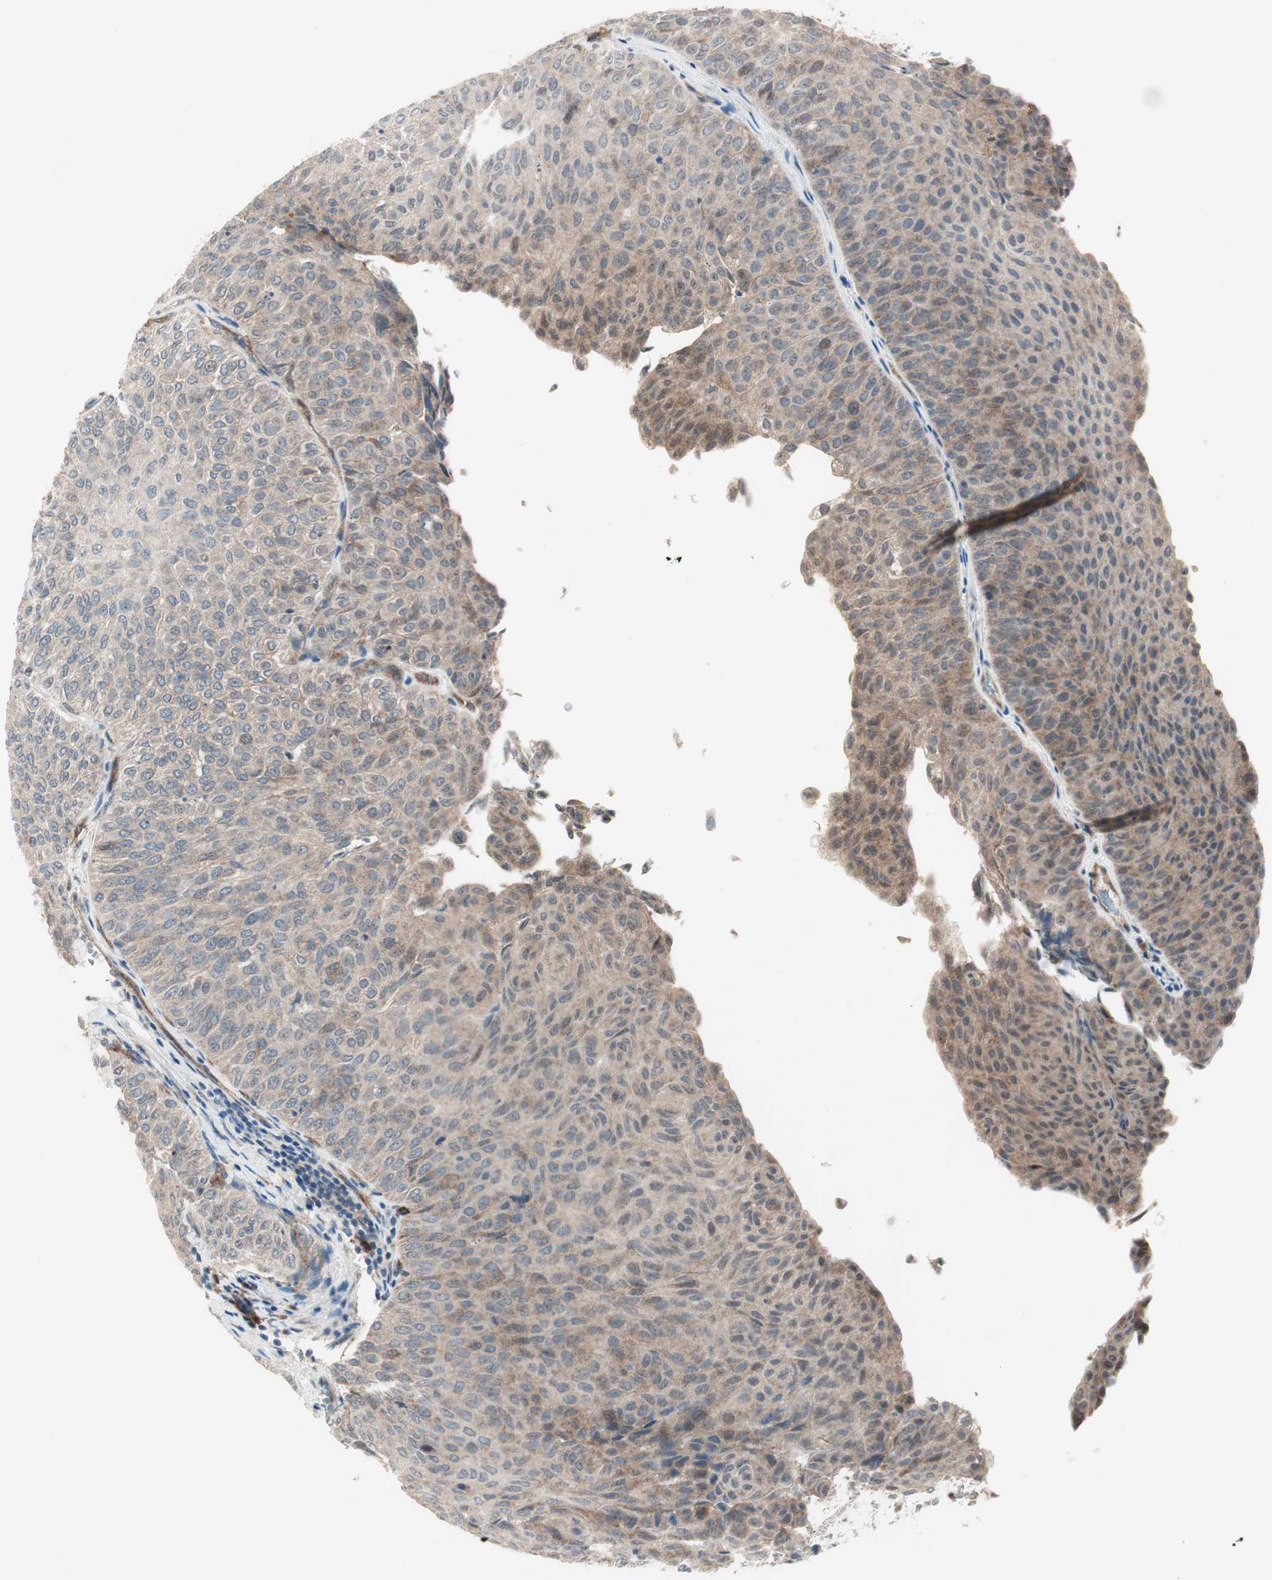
{"staining": {"intensity": "moderate", "quantity": ">75%", "location": "cytoplasmic/membranous"}, "tissue": "urothelial cancer", "cell_type": "Tumor cells", "image_type": "cancer", "snomed": [{"axis": "morphology", "description": "Urothelial carcinoma, Low grade"}, {"axis": "topography", "description": "Urinary bladder"}], "caption": "This photomicrograph reveals IHC staining of low-grade urothelial carcinoma, with medium moderate cytoplasmic/membranous expression in about >75% of tumor cells.", "gene": "CCL14", "patient": {"sex": "male", "age": 78}}